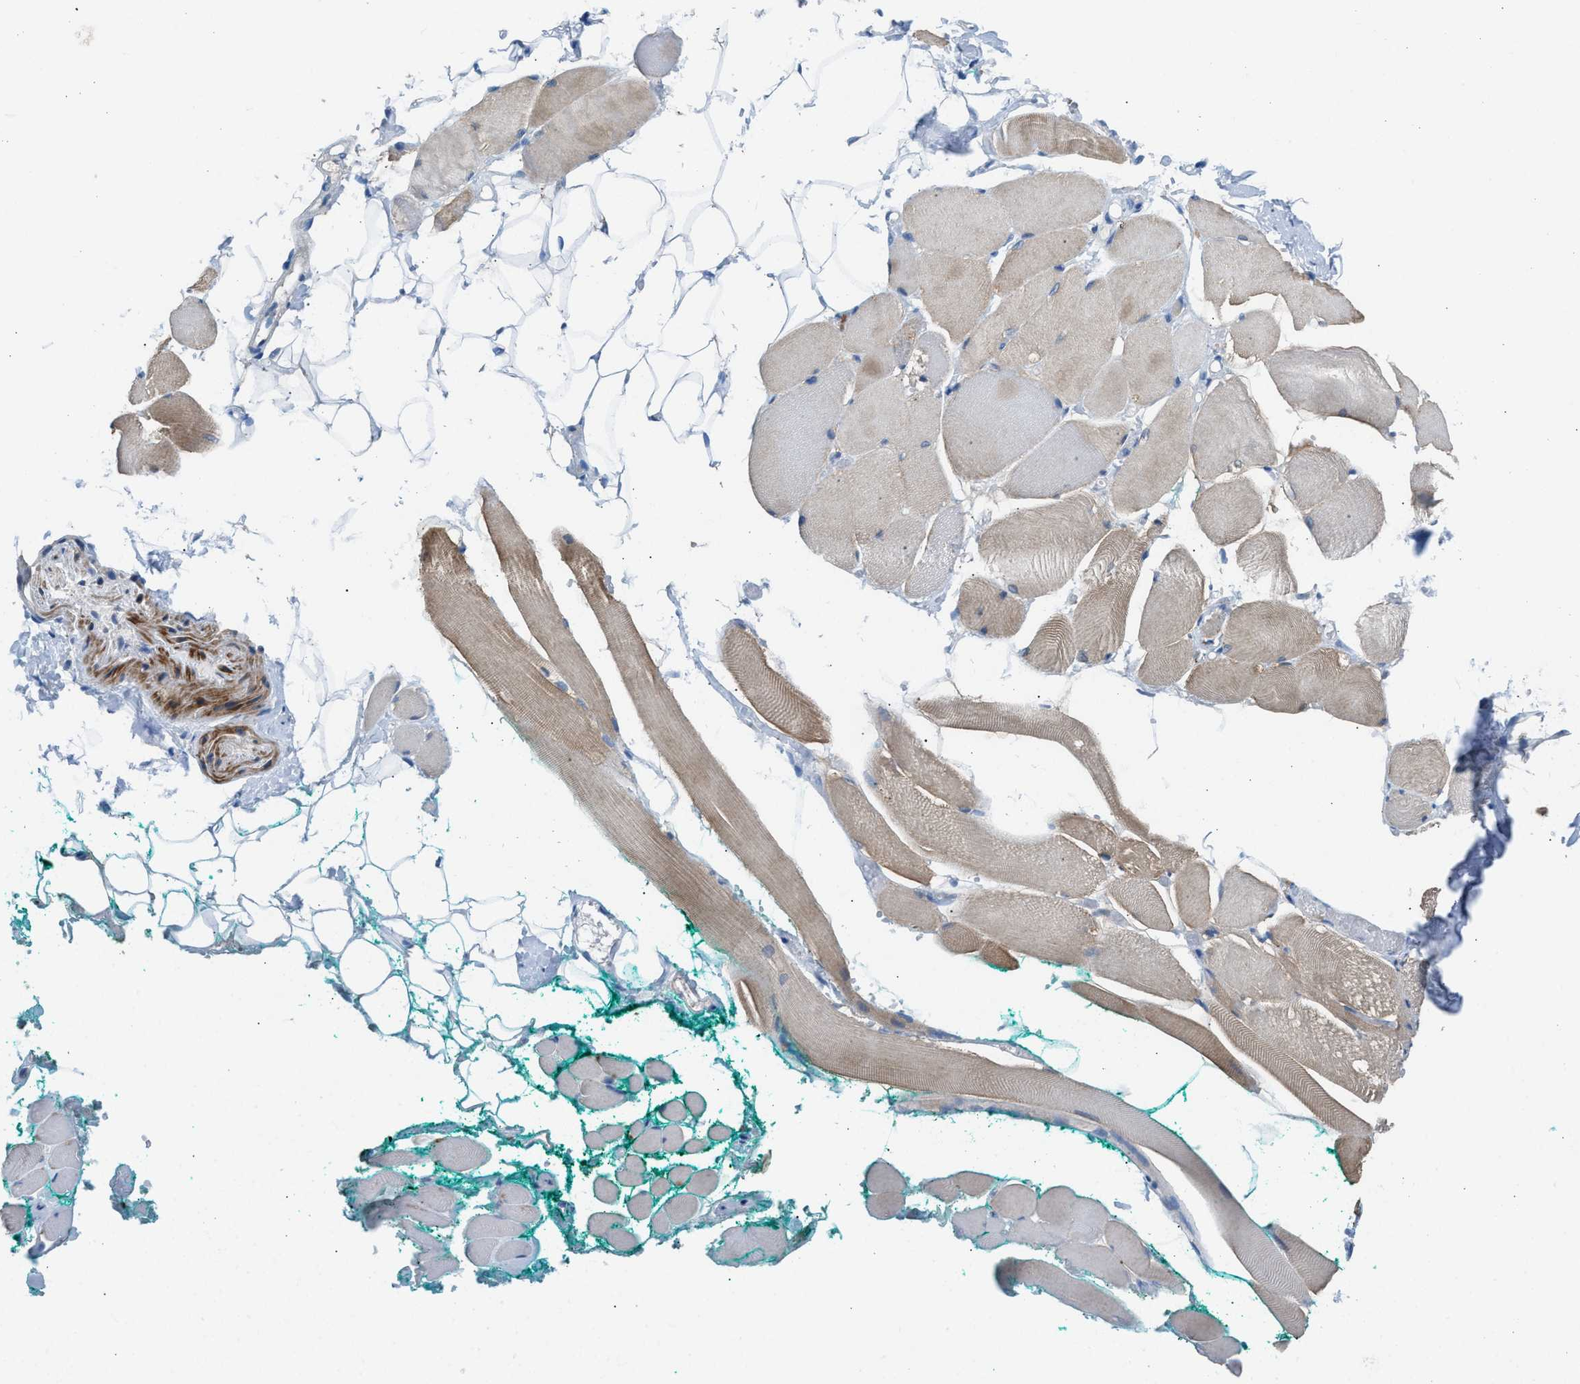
{"staining": {"intensity": "moderate", "quantity": "25%-75%", "location": "cytoplasmic/membranous"}, "tissue": "skeletal muscle", "cell_type": "Myocytes", "image_type": "normal", "snomed": [{"axis": "morphology", "description": "Normal tissue, NOS"}, {"axis": "topography", "description": "Skeletal muscle"}, {"axis": "topography", "description": "Peripheral nerve tissue"}], "caption": "About 25%-75% of myocytes in benign human skeletal muscle show moderate cytoplasmic/membranous protein expression as visualized by brown immunohistochemical staining.", "gene": "AOAH", "patient": {"sex": "female", "age": 84}}